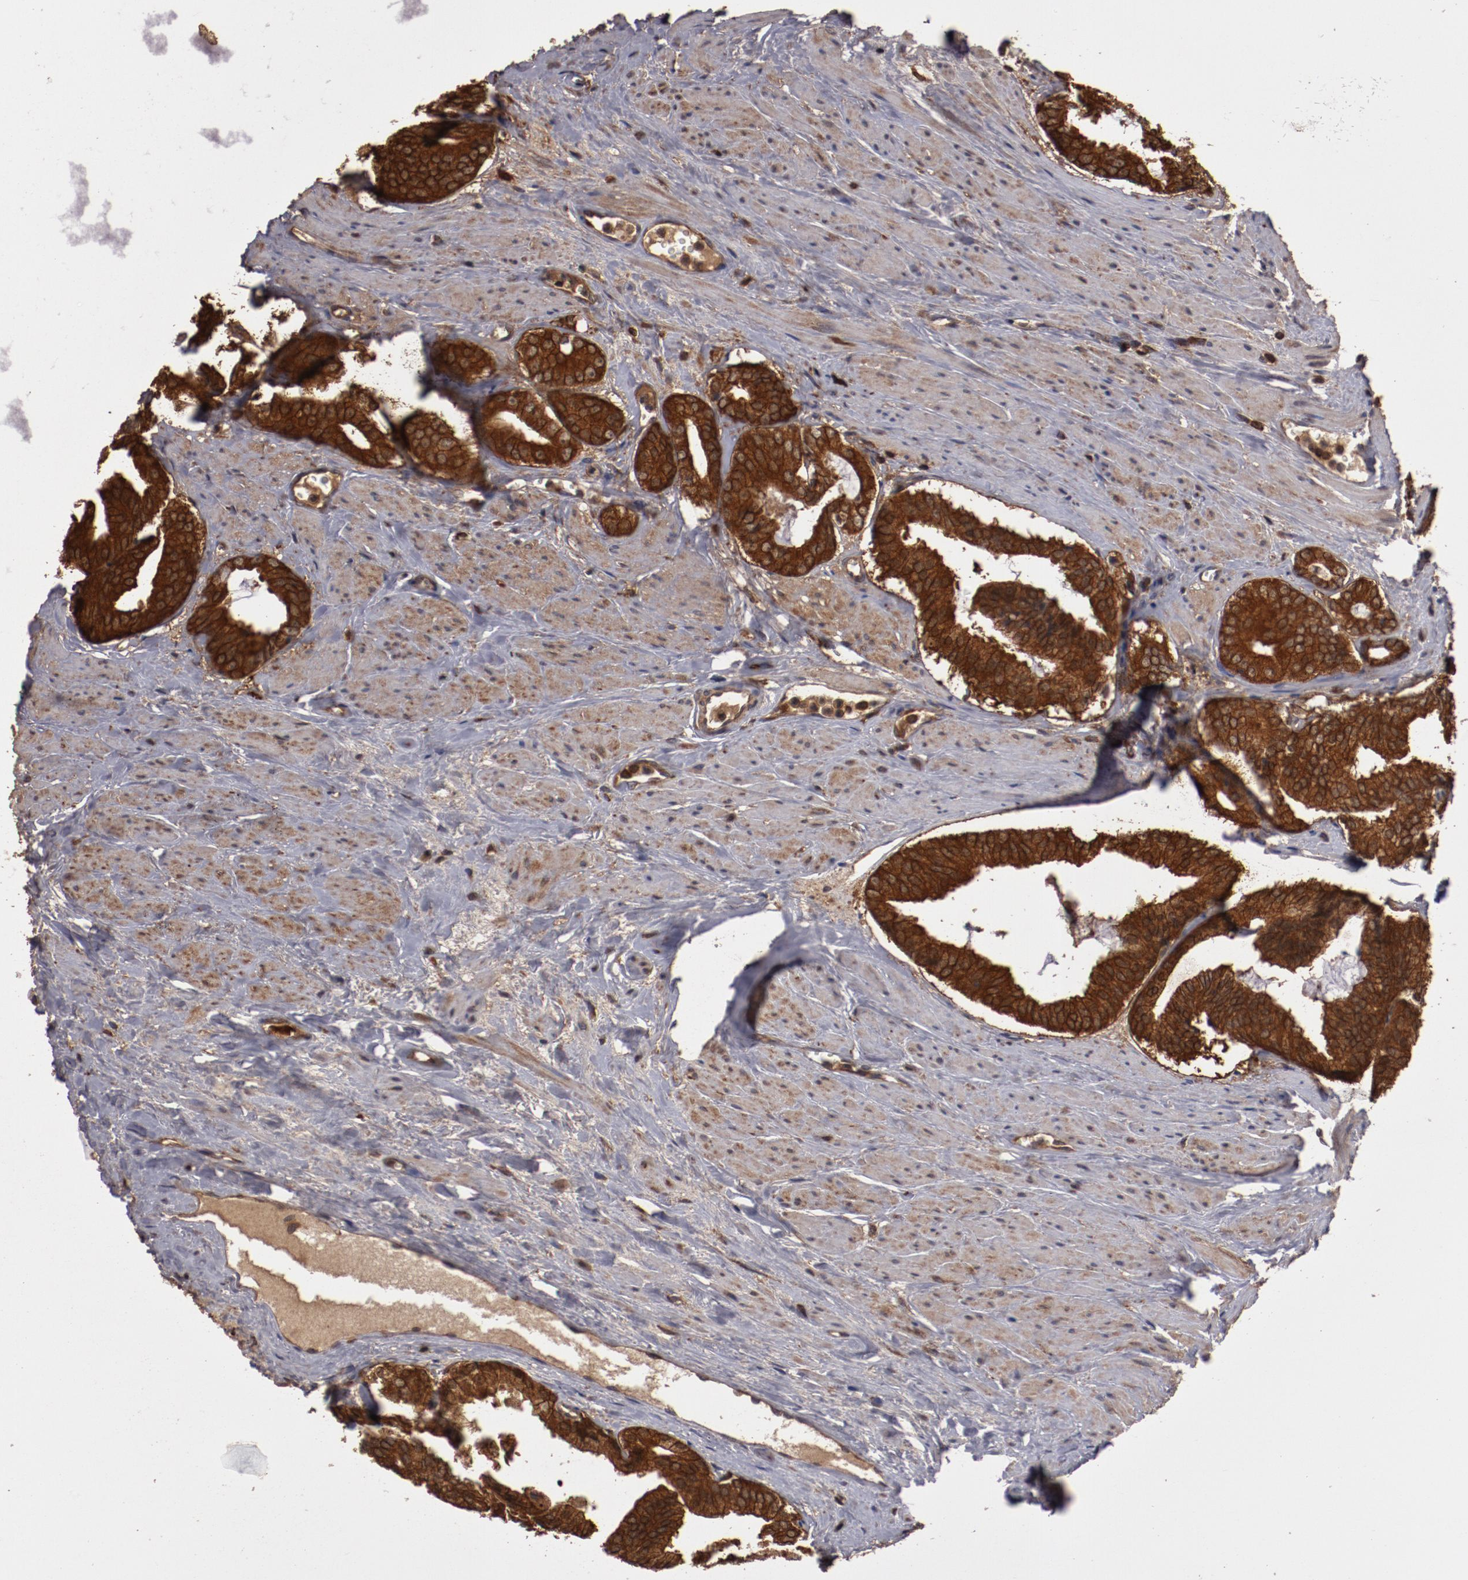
{"staining": {"intensity": "strong", "quantity": ">75%", "location": "cytoplasmic/membranous"}, "tissue": "prostate cancer", "cell_type": "Tumor cells", "image_type": "cancer", "snomed": [{"axis": "morphology", "description": "Adenocarcinoma, Medium grade"}, {"axis": "topography", "description": "Prostate"}], "caption": "Approximately >75% of tumor cells in human adenocarcinoma (medium-grade) (prostate) show strong cytoplasmic/membranous protein positivity as visualized by brown immunohistochemical staining.", "gene": "RPS6KA6", "patient": {"sex": "male", "age": 79}}